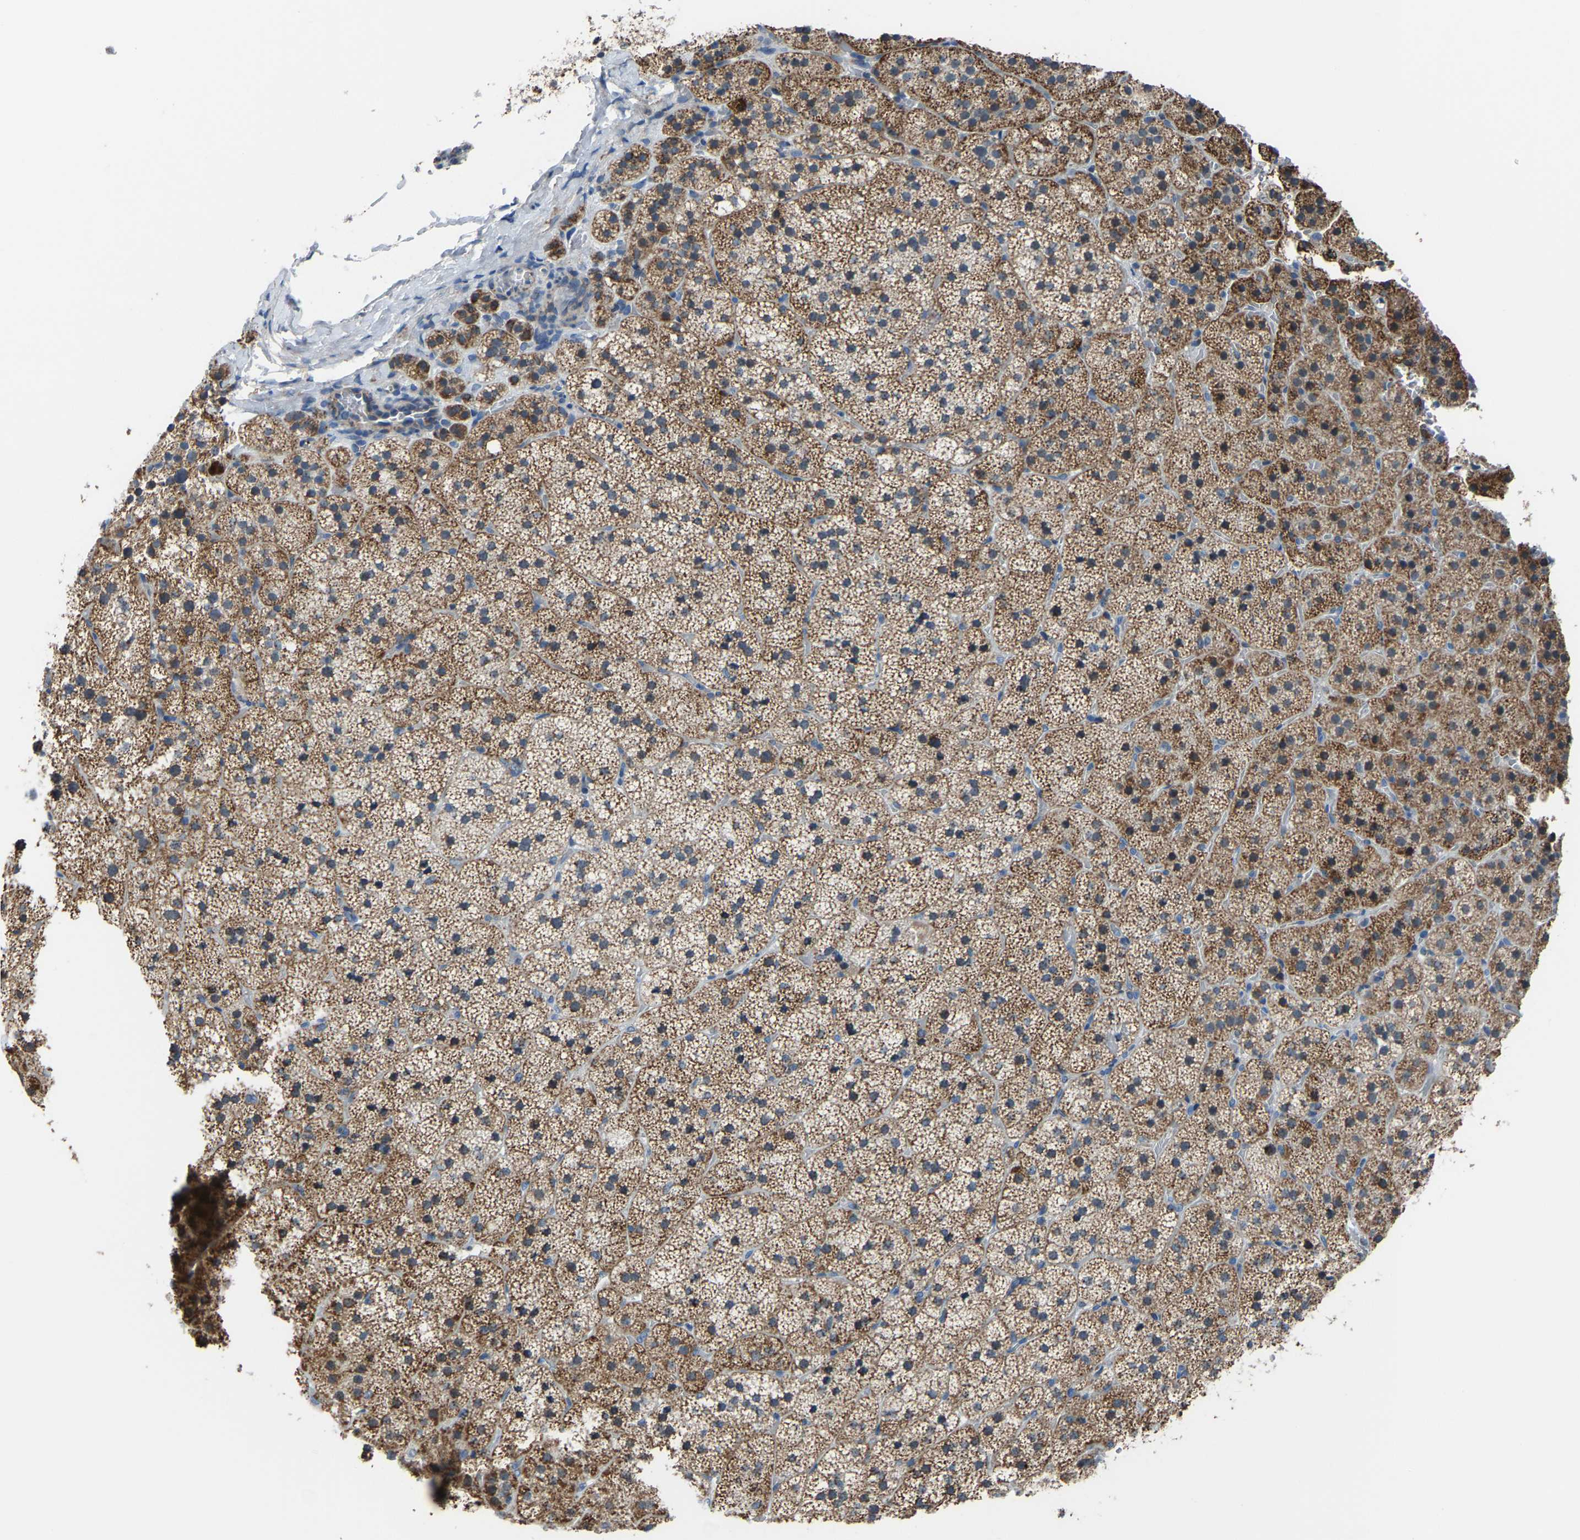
{"staining": {"intensity": "moderate", "quantity": ">75%", "location": "cytoplasmic/membranous"}, "tissue": "adrenal gland", "cell_type": "Glandular cells", "image_type": "normal", "snomed": [{"axis": "morphology", "description": "Normal tissue, NOS"}, {"axis": "topography", "description": "Adrenal gland"}], "caption": "Immunohistochemical staining of benign adrenal gland shows moderate cytoplasmic/membranous protein positivity in about >75% of glandular cells. (DAB (3,3'-diaminobenzidine) IHC with brightfield microscopy, high magnification).", "gene": "CANT1", "patient": {"sex": "female", "age": 44}}